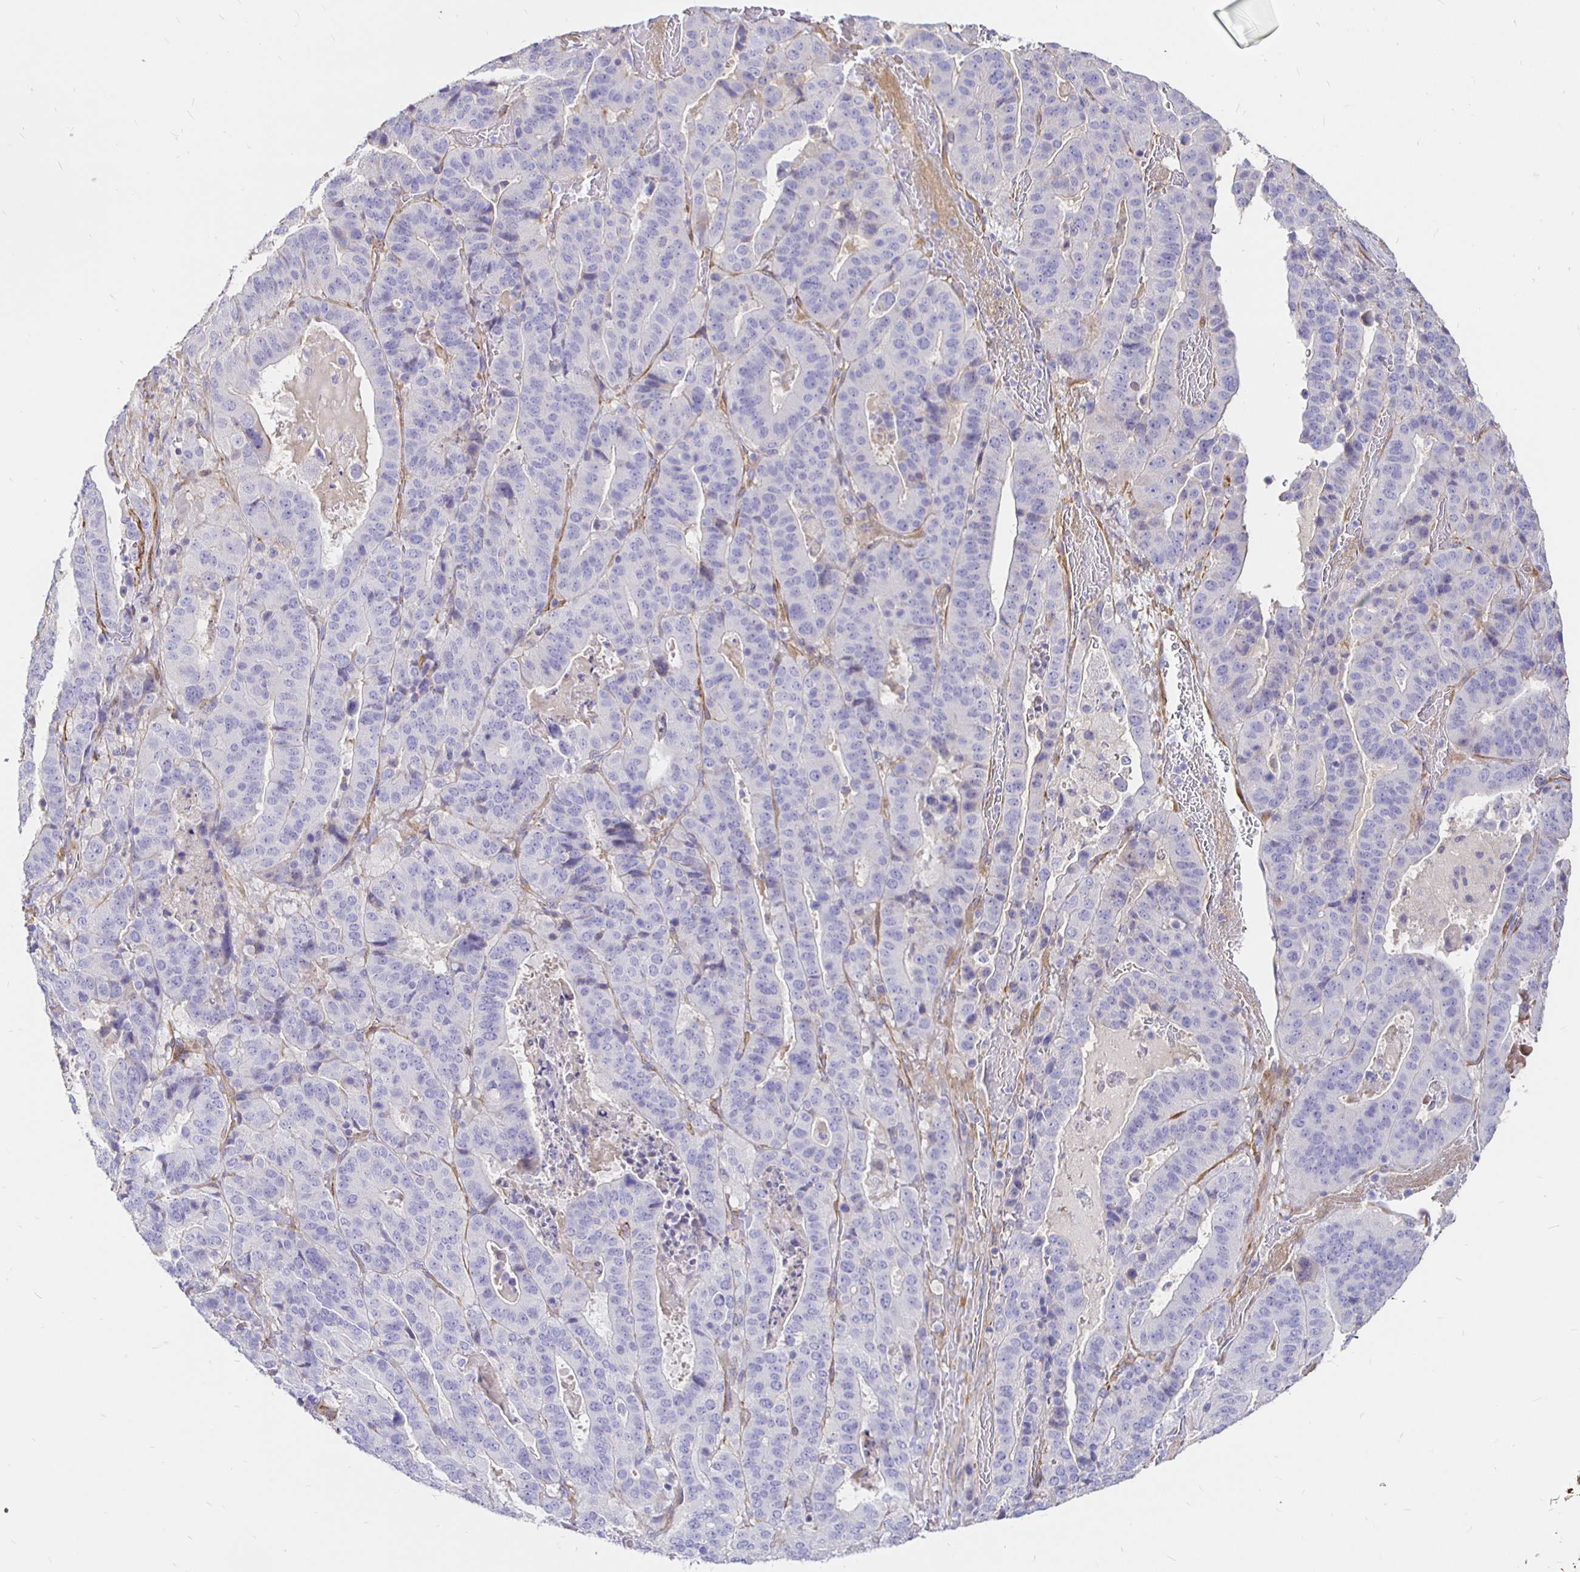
{"staining": {"intensity": "negative", "quantity": "none", "location": "none"}, "tissue": "stomach cancer", "cell_type": "Tumor cells", "image_type": "cancer", "snomed": [{"axis": "morphology", "description": "Adenocarcinoma, NOS"}, {"axis": "topography", "description": "Stomach"}], "caption": "Stomach cancer (adenocarcinoma) was stained to show a protein in brown. There is no significant expression in tumor cells.", "gene": "PALM2AKAP2", "patient": {"sex": "male", "age": 48}}